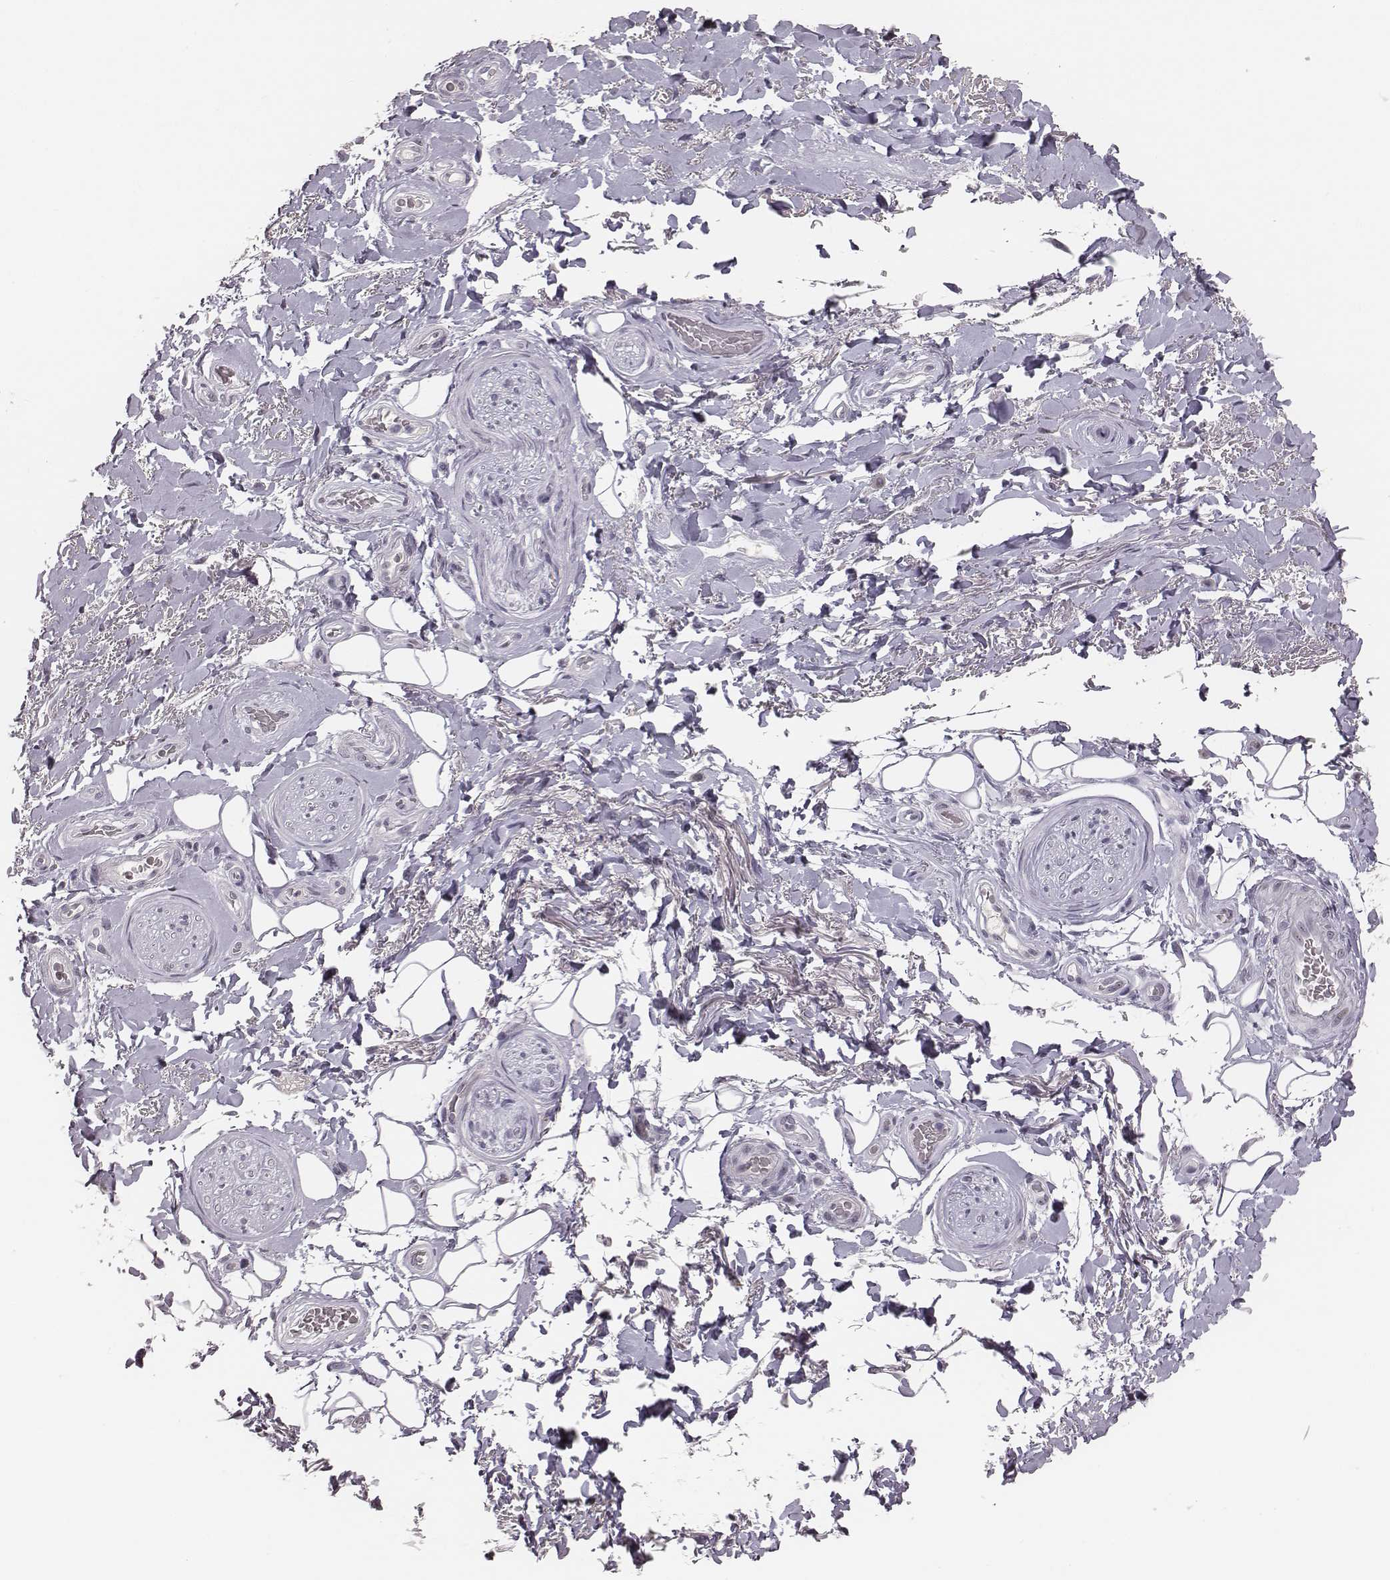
{"staining": {"intensity": "negative", "quantity": "none", "location": "none"}, "tissue": "adipose tissue", "cell_type": "Adipocytes", "image_type": "normal", "snomed": [{"axis": "morphology", "description": "Normal tissue, NOS"}, {"axis": "topography", "description": "Anal"}, {"axis": "topography", "description": "Peripheral nerve tissue"}], "caption": "High power microscopy image of an immunohistochemistry micrograph of unremarkable adipose tissue, revealing no significant staining in adipocytes.", "gene": "NIFK", "patient": {"sex": "male", "age": 53}}